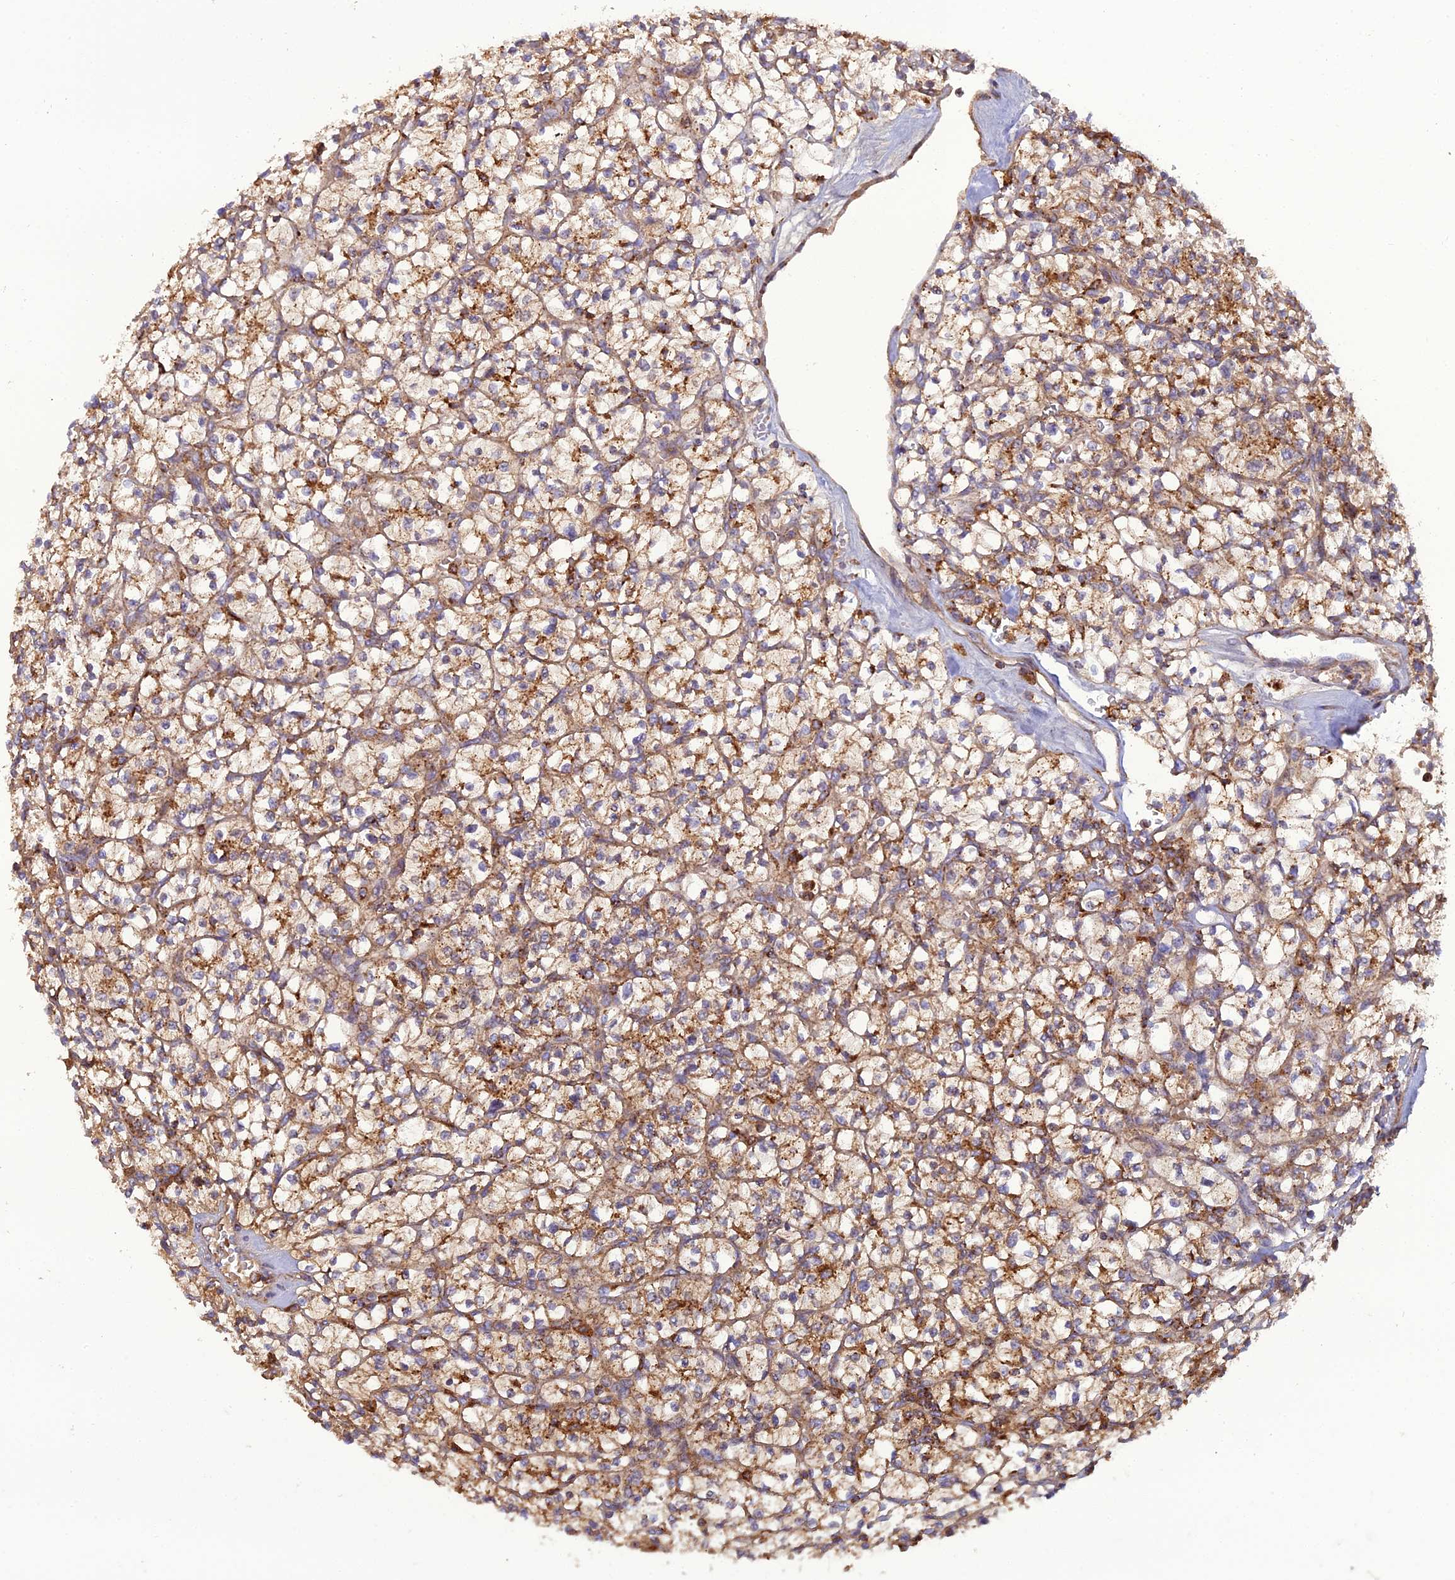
{"staining": {"intensity": "moderate", "quantity": ">75%", "location": "cytoplasmic/membranous"}, "tissue": "renal cancer", "cell_type": "Tumor cells", "image_type": "cancer", "snomed": [{"axis": "morphology", "description": "Adenocarcinoma, NOS"}, {"axis": "topography", "description": "Kidney"}], "caption": "Moderate cytoplasmic/membranous expression for a protein is appreciated in about >75% of tumor cells of adenocarcinoma (renal) using immunohistochemistry.", "gene": "LNPEP", "patient": {"sex": "female", "age": 64}}